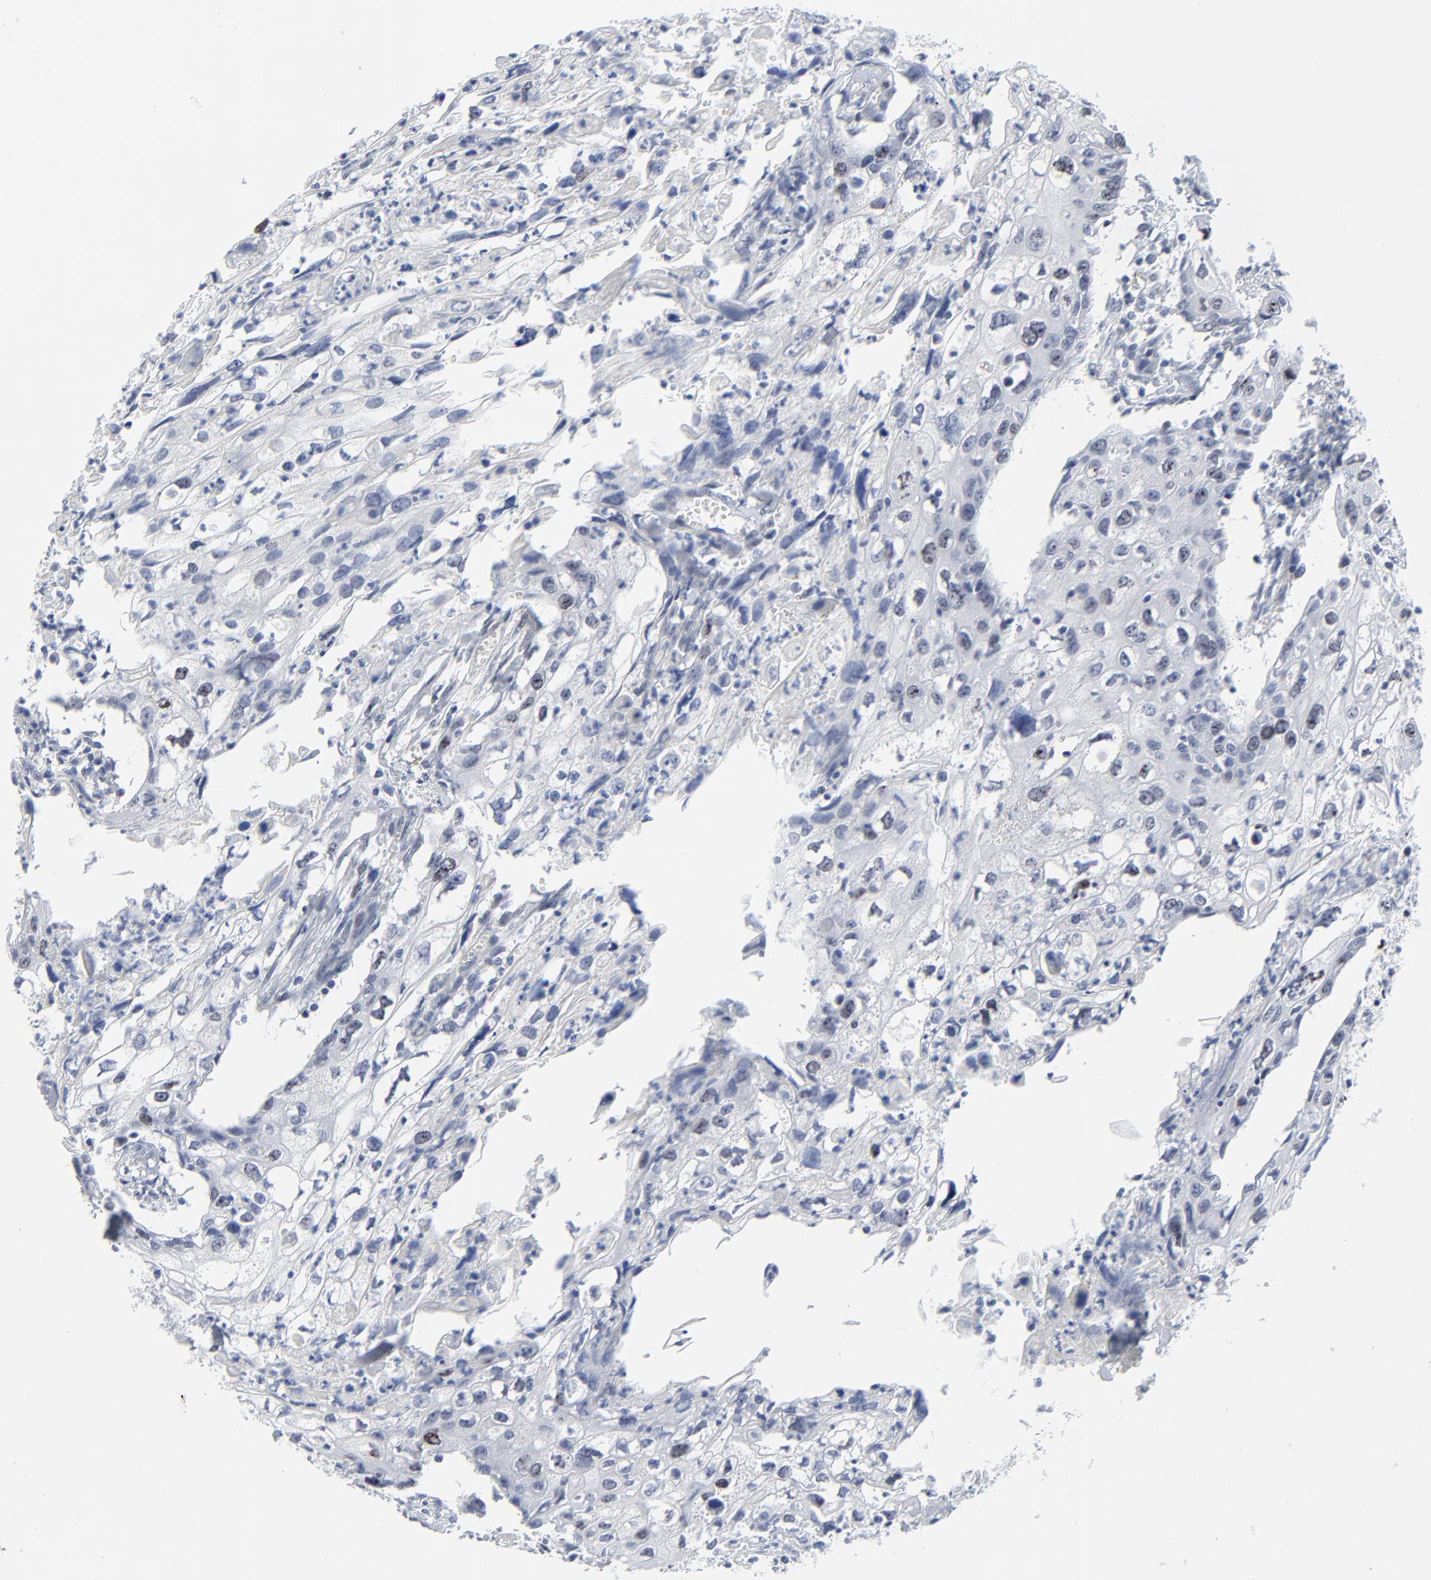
{"staining": {"intensity": "weak", "quantity": "<25%", "location": "nuclear"}, "tissue": "urothelial cancer", "cell_type": "Tumor cells", "image_type": "cancer", "snomed": [{"axis": "morphology", "description": "Urothelial carcinoma, High grade"}, {"axis": "topography", "description": "Urinary bladder"}], "caption": "Immunohistochemical staining of urothelial cancer shows no significant positivity in tumor cells. Nuclei are stained in blue.", "gene": "ZNF589", "patient": {"sex": "male", "age": 54}}